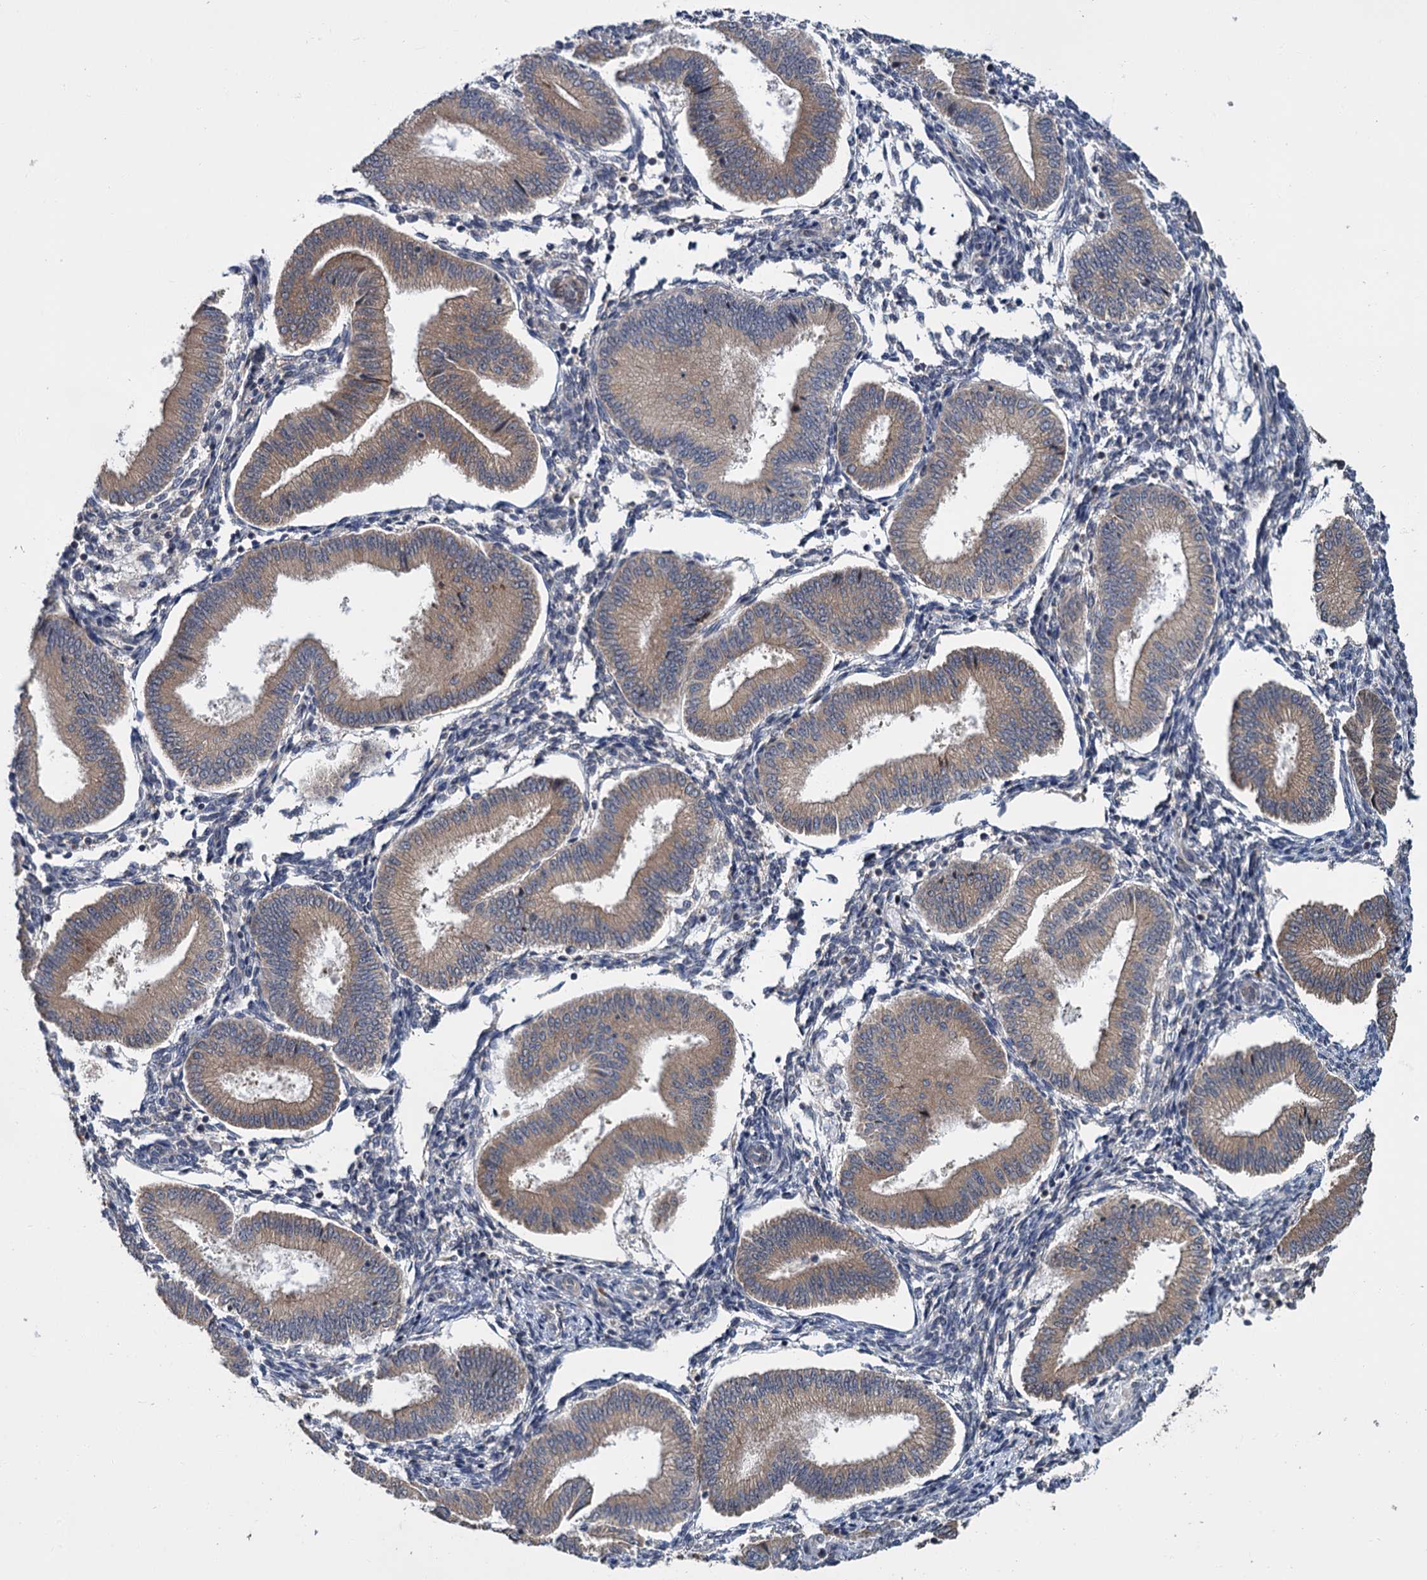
{"staining": {"intensity": "weak", "quantity": "25%-75%", "location": "cytoplasmic/membranous"}, "tissue": "endometrium", "cell_type": "Cells in endometrial stroma", "image_type": "normal", "snomed": [{"axis": "morphology", "description": "Normal tissue, NOS"}, {"axis": "topography", "description": "Endometrium"}], "caption": "Immunohistochemical staining of normal human endometrium demonstrates 25%-75% levels of weak cytoplasmic/membranous protein staining in about 25%-75% of cells in endometrial stroma.", "gene": "KANSL2", "patient": {"sex": "female", "age": 39}}